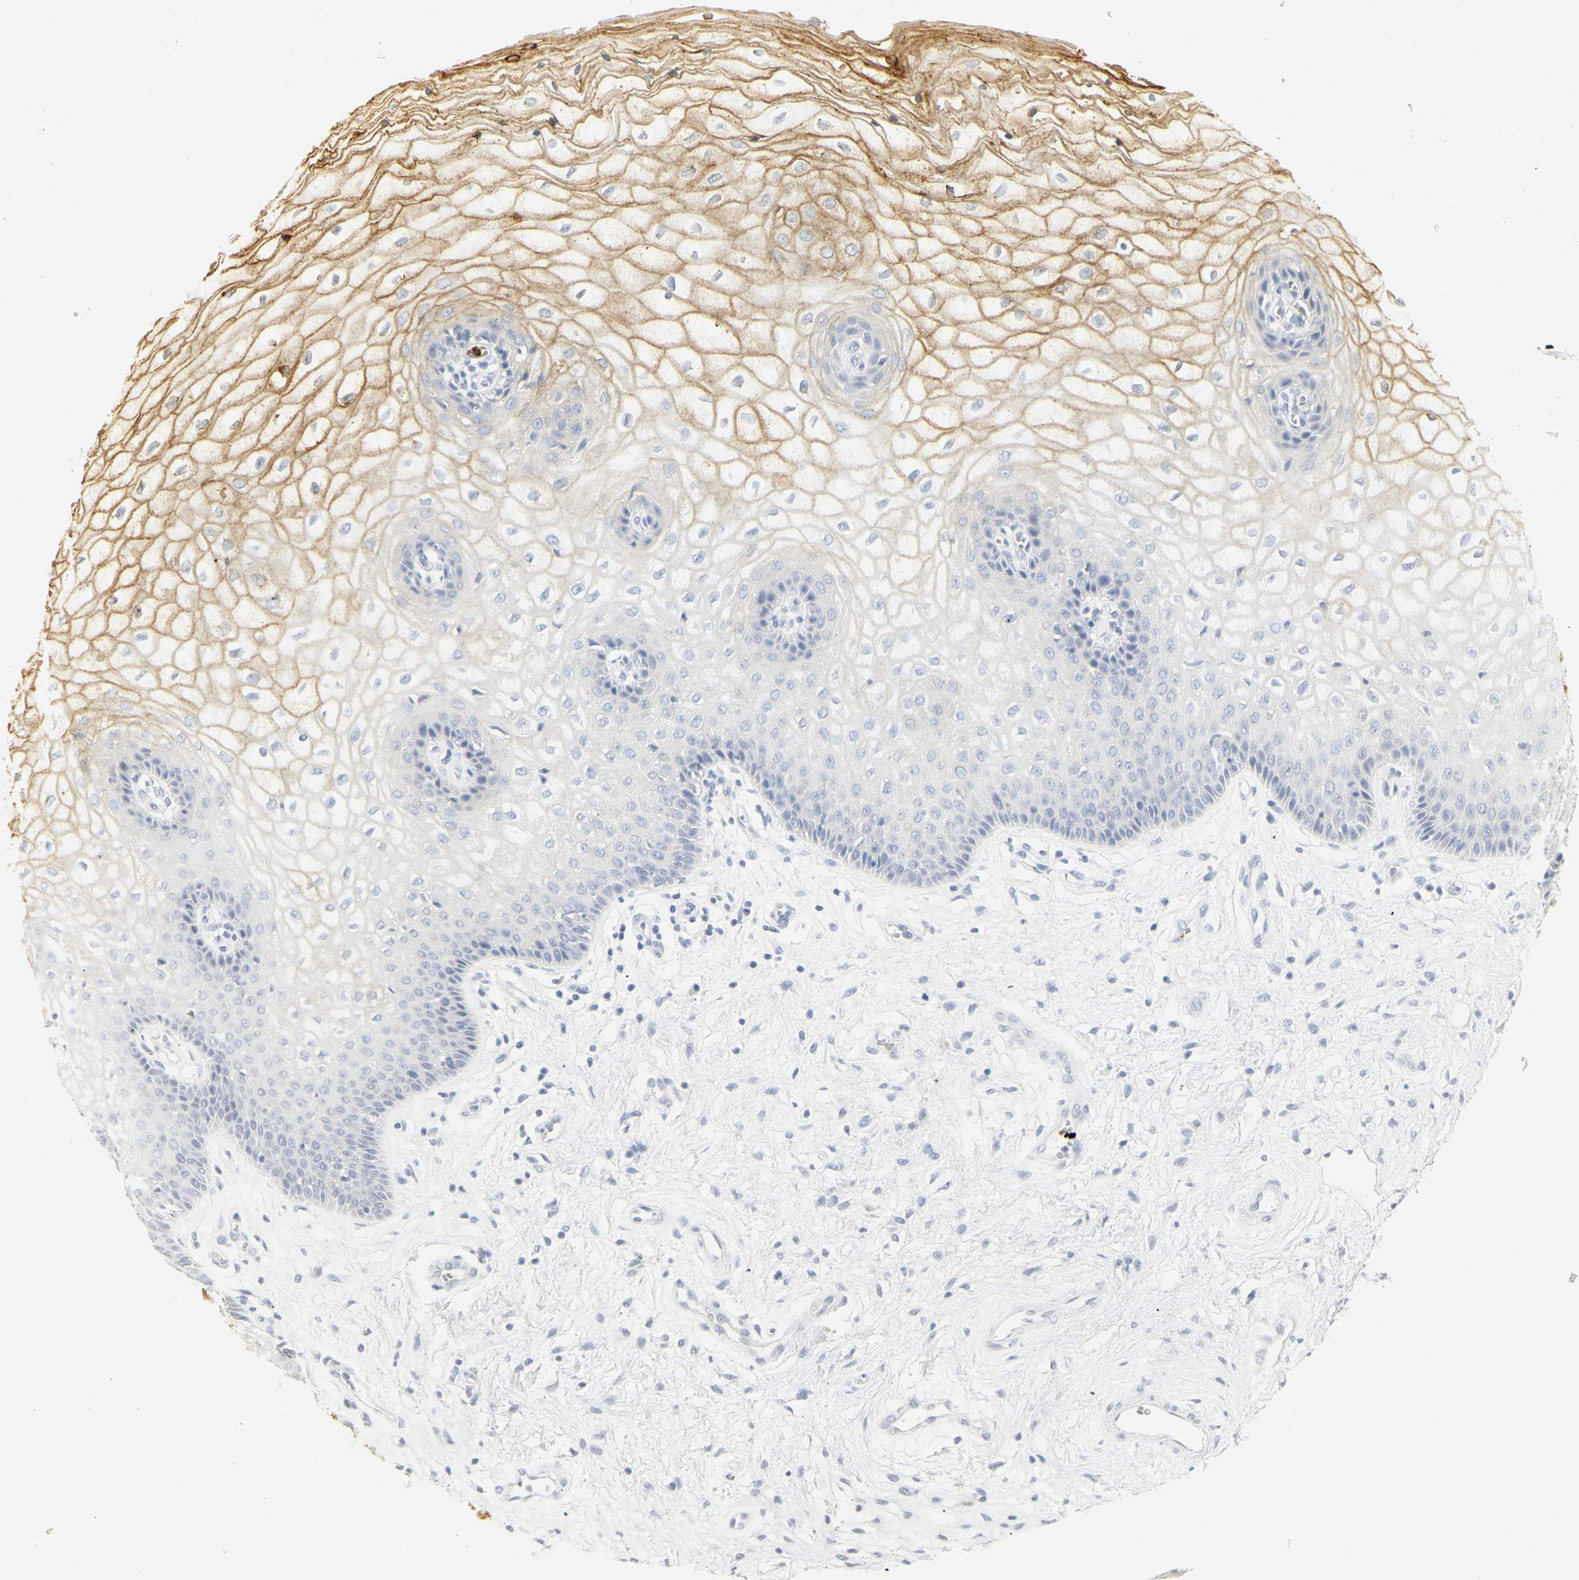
{"staining": {"intensity": "moderate", "quantity": "25%-75%", "location": "cytoplasmic/membranous"}, "tissue": "vagina", "cell_type": "Squamous epithelial cells", "image_type": "normal", "snomed": [{"axis": "morphology", "description": "Normal tissue, NOS"}, {"axis": "topography", "description": "Vagina"}], "caption": "Human vagina stained with a brown dye exhibits moderate cytoplasmic/membranous positive expression in about 25%-75% of squamous epithelial cells.", "gene": "CEACAM5", "patient": {"sex": "female", "age": 34}}